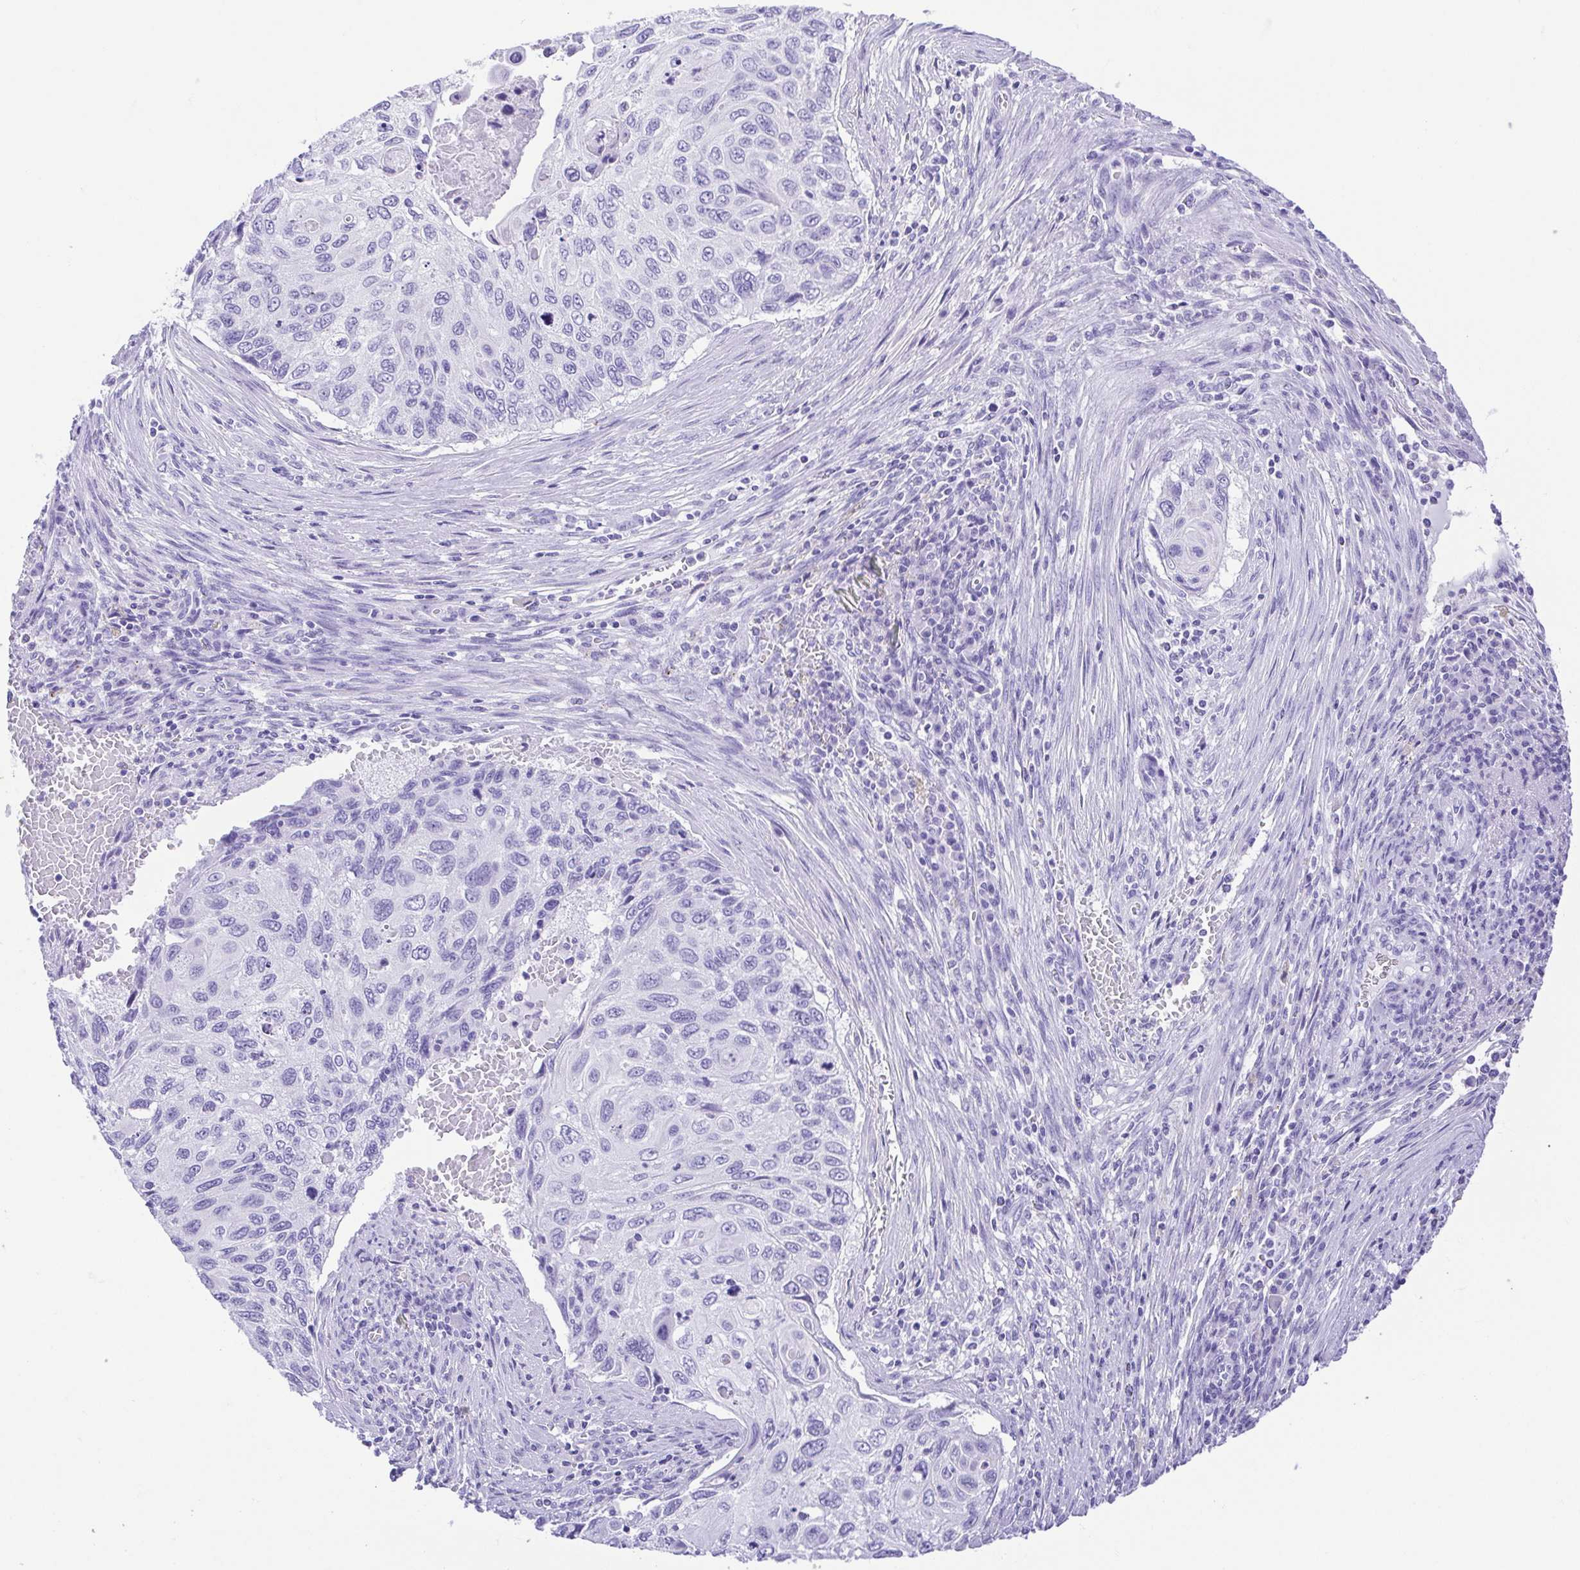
{"staining": {"intensity": "negative", "quantity": "none", "location": "none"}, "tissue": "cervical cancer", "cell_type": "Tumor cells", "image_type": "cancer", "snomed": [{"axis": "morphology", "description": "Squamous cell carcinoma, NOS"}, {"axis": "topography", "description": "Cervix"}], "caption": "This is an immunohistochemistry (IHC) image of squamous cell carcinoma (cervical). There is no positivity in tumor cells.", "gene": "CDSN", "patient": {"sex": "female", "age": 70}}